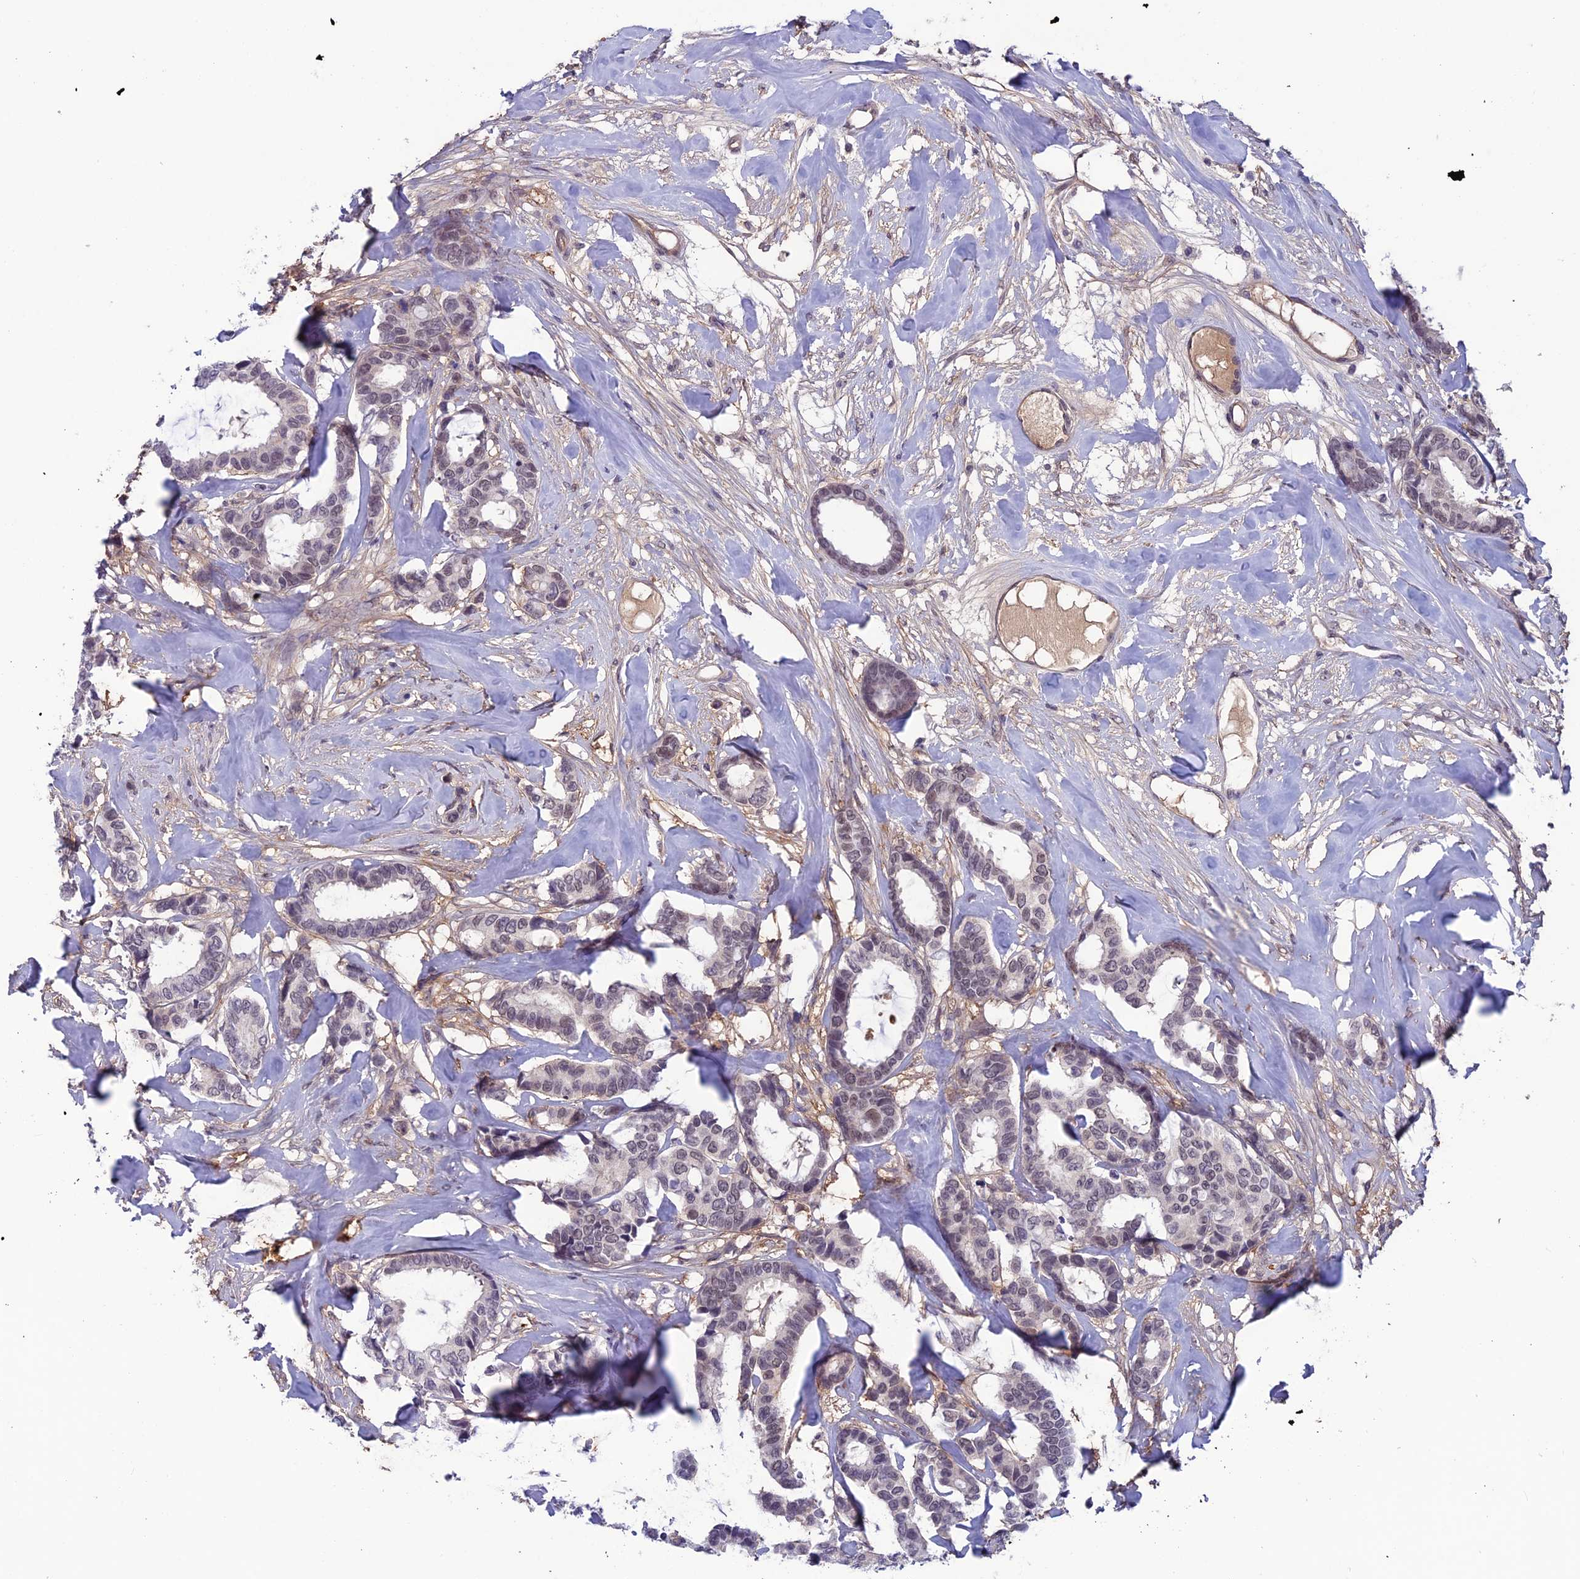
{"staining": {"intensity": "negative", "quantity": "none", "location": "none"}, "tissue": "breast cancer", "cell_type": "Tumor cells", "image_type": "cancer", "snomed": [{"axis": "morphology", "description": "Duct carcinoma"}, {"axis": "topography", "description": "Breast"}], "caption": "The histopathology image exhibits no staining of tumor cells in breast cancer (invasive ductal carcinoma).", "gene": "FKBPL", "patient": {"sex": "female", "age": 87}}